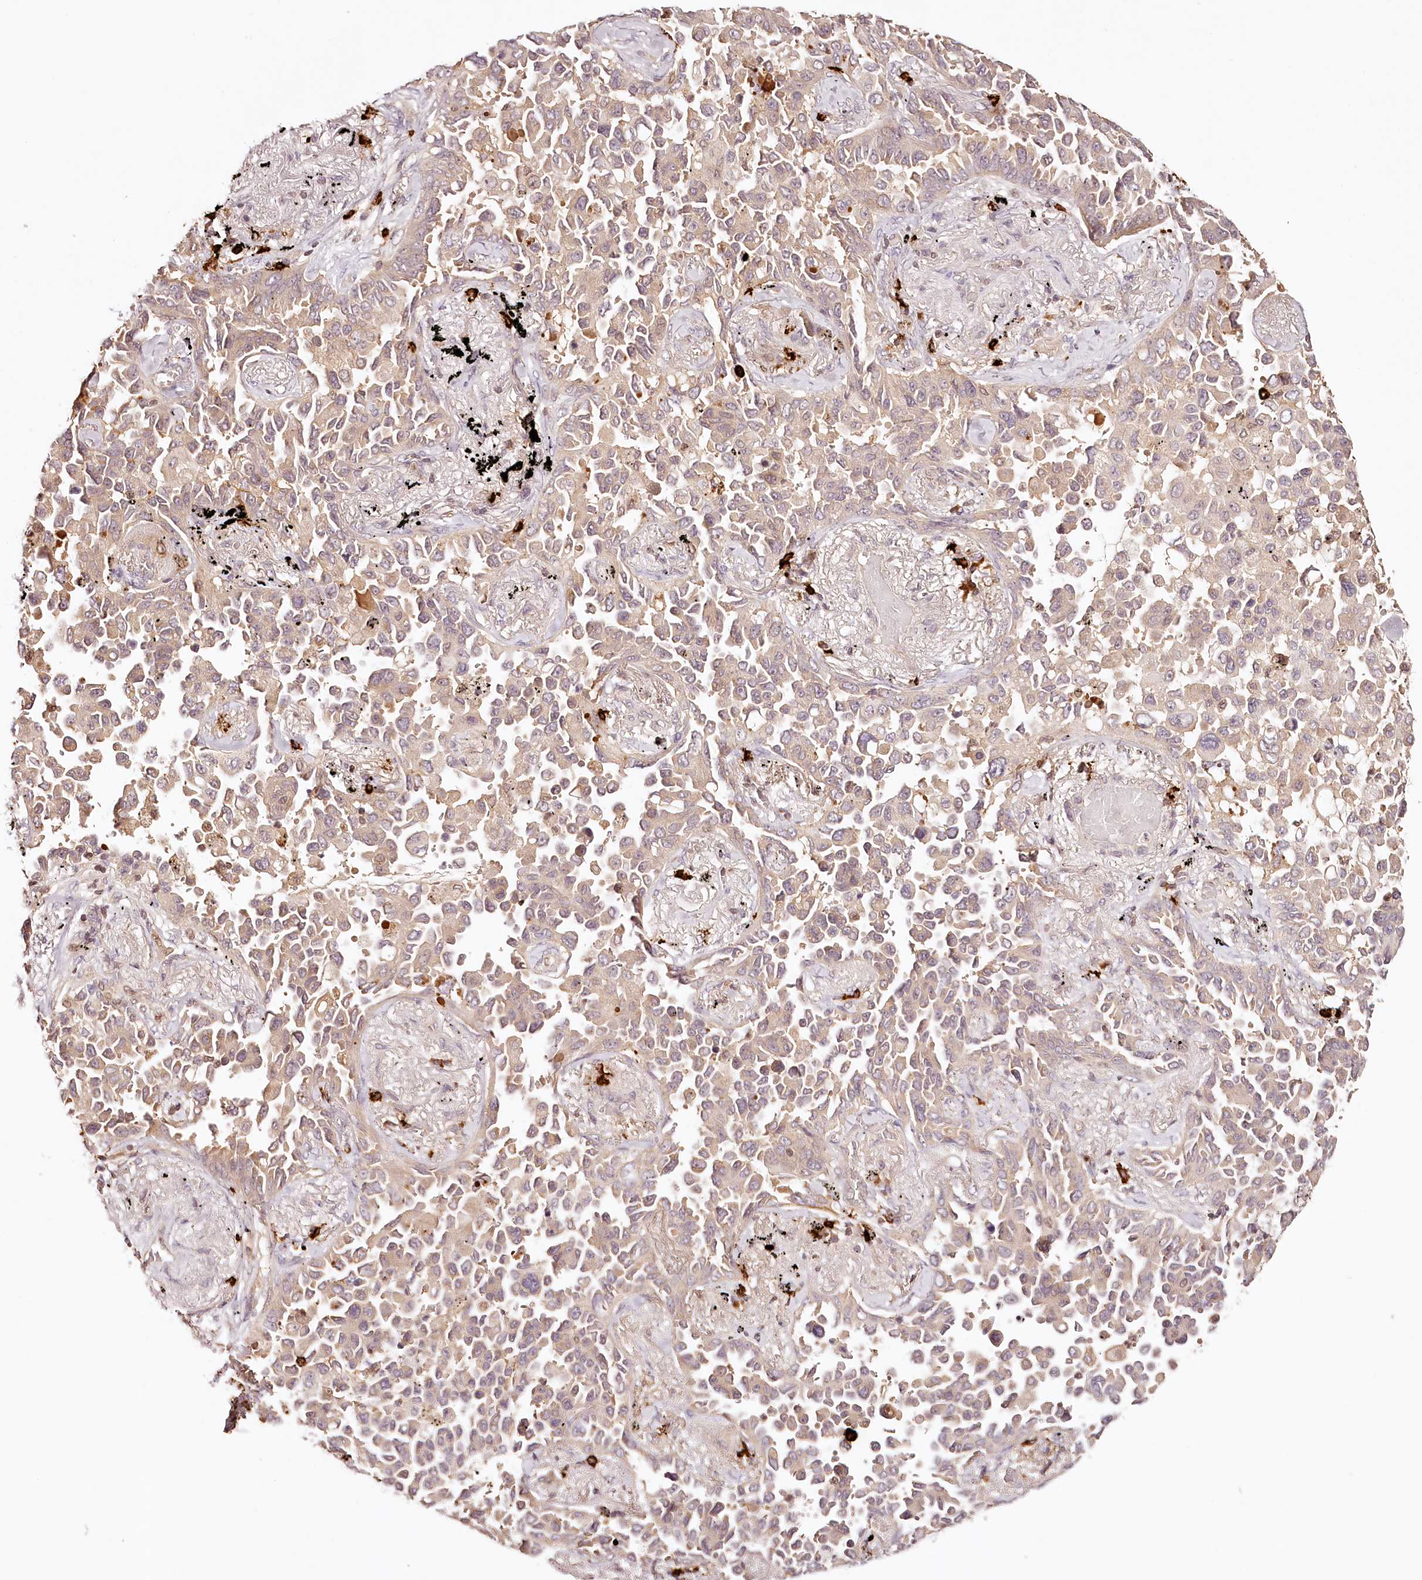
{"staining": {"intensity": "weak", "quantity": "25%-75%", "location": "cytoplasmic/membranous"}, "tissue": "lung cancer", "cell_type": "Tumor cells", "image_type": "cancer", "snomed": [{"axis": "morphology", "description": "Adenocarcinoma, NOS"}, {"axis": "topography", "description": "Lung"}], "caption": "Tumor cells show low levels of weak cytoplasmic/membranous staining in approximately 25%-75% of cells in human lung cancer.", "gene": "SYNGR1", "patient": {"sex": "female", "age": 67}}